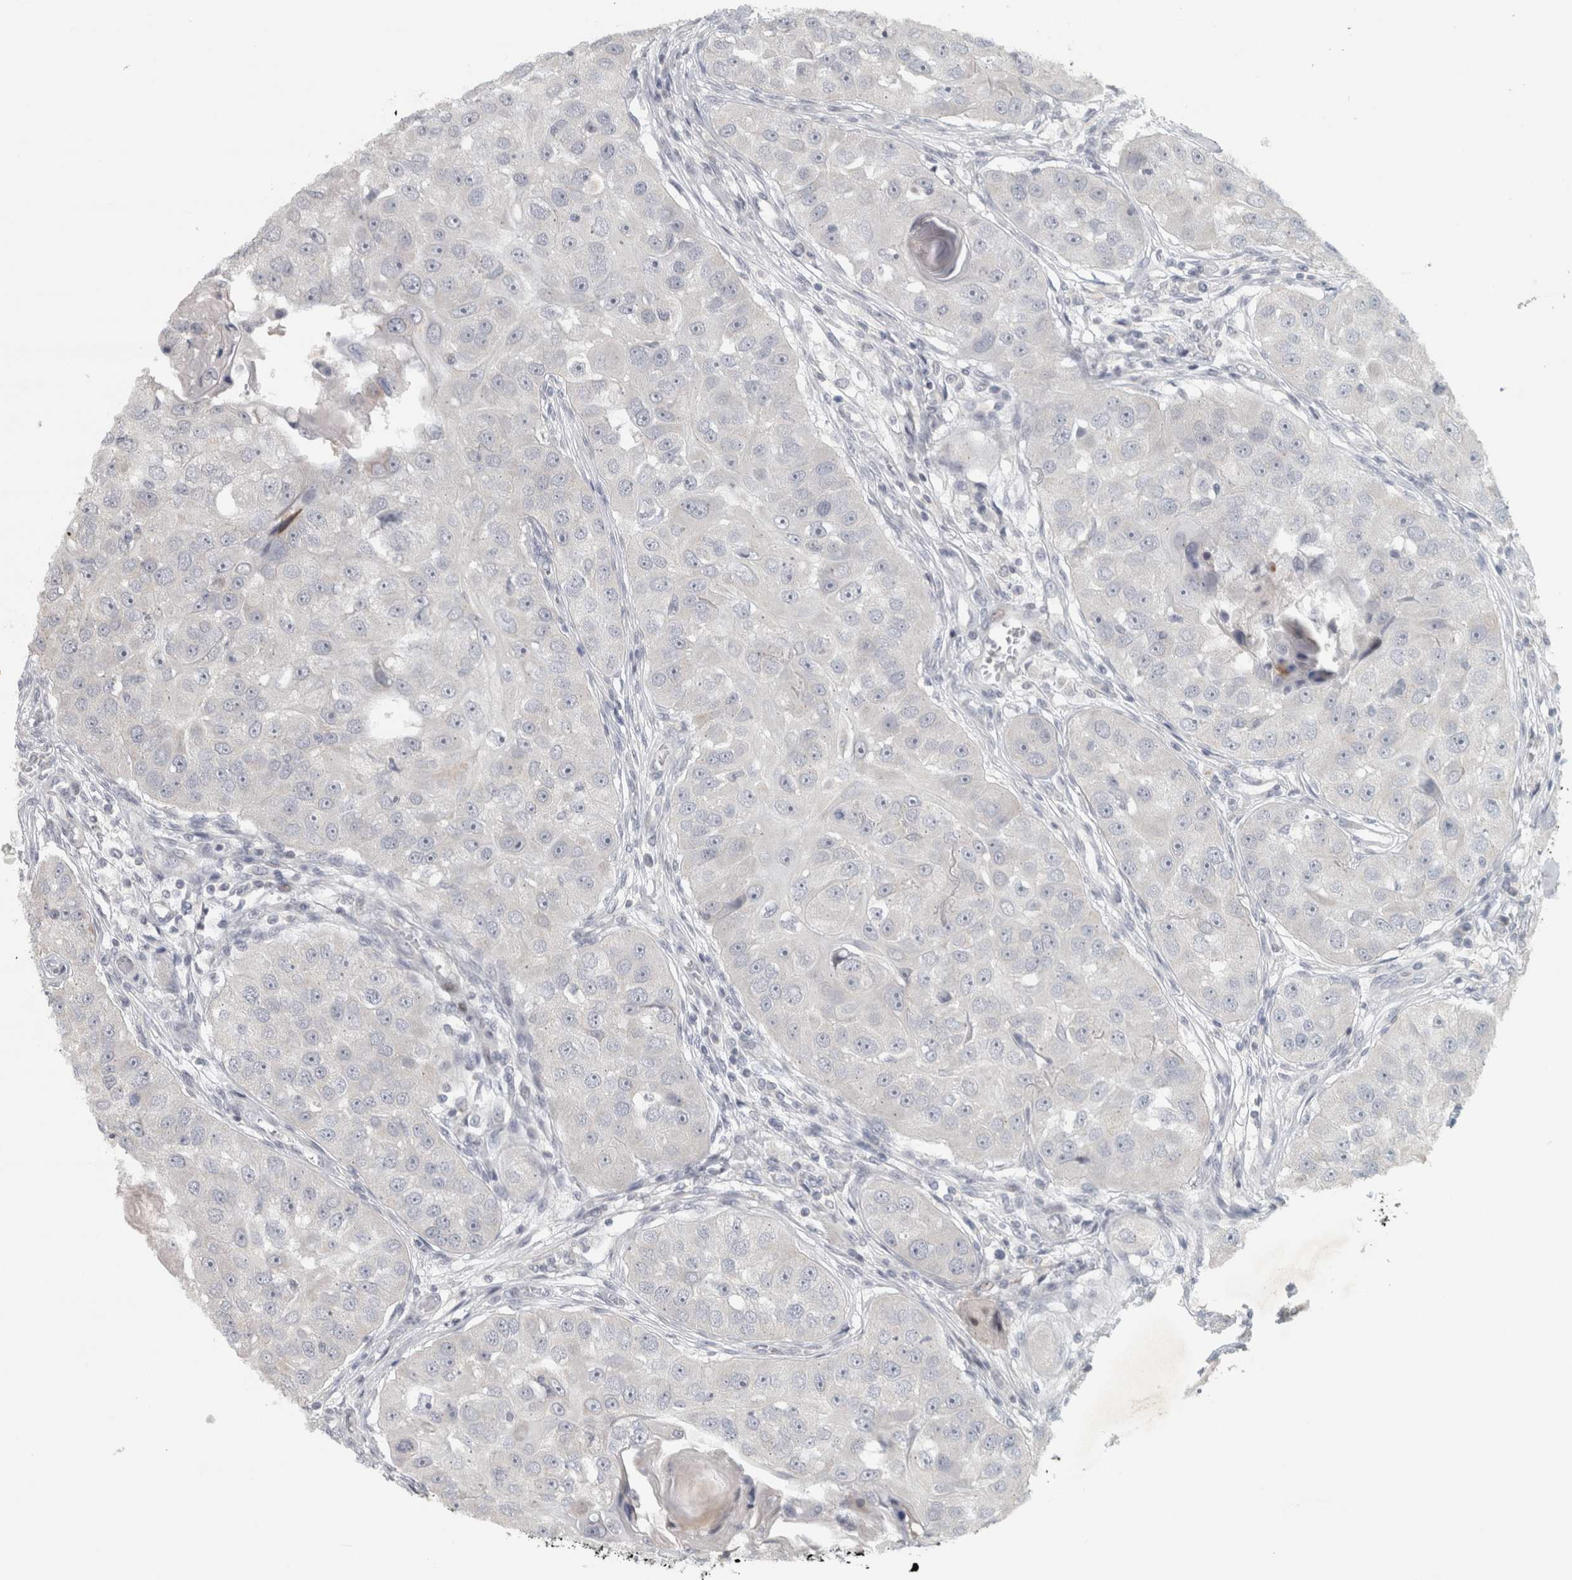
{"staining": {"intensity": "negative", "quantity": "none", "location": "none"}, "tissue": "head and neck cancer", "cell_type": "Tumor cells", "image_type": "cancer", "snomed": [{"axis": "morphology", "description": "Normal tissue, NOS"}, {"axis": "morphology", "description": "Squamous cell carcinoma, NOS"}, {"axis": "topography", "description": "Skeletal muscle"}, {"axis": "topography", "description": "Head-Neck"}], "caption": "The immunohistochemistry (IHC) histopathology image has no significant staining in tumor cells of squamous cell carcinoma (head and neck) tissue.", "gene": "PTPRN2", "patient": {"sex": "male", "age": 51}}